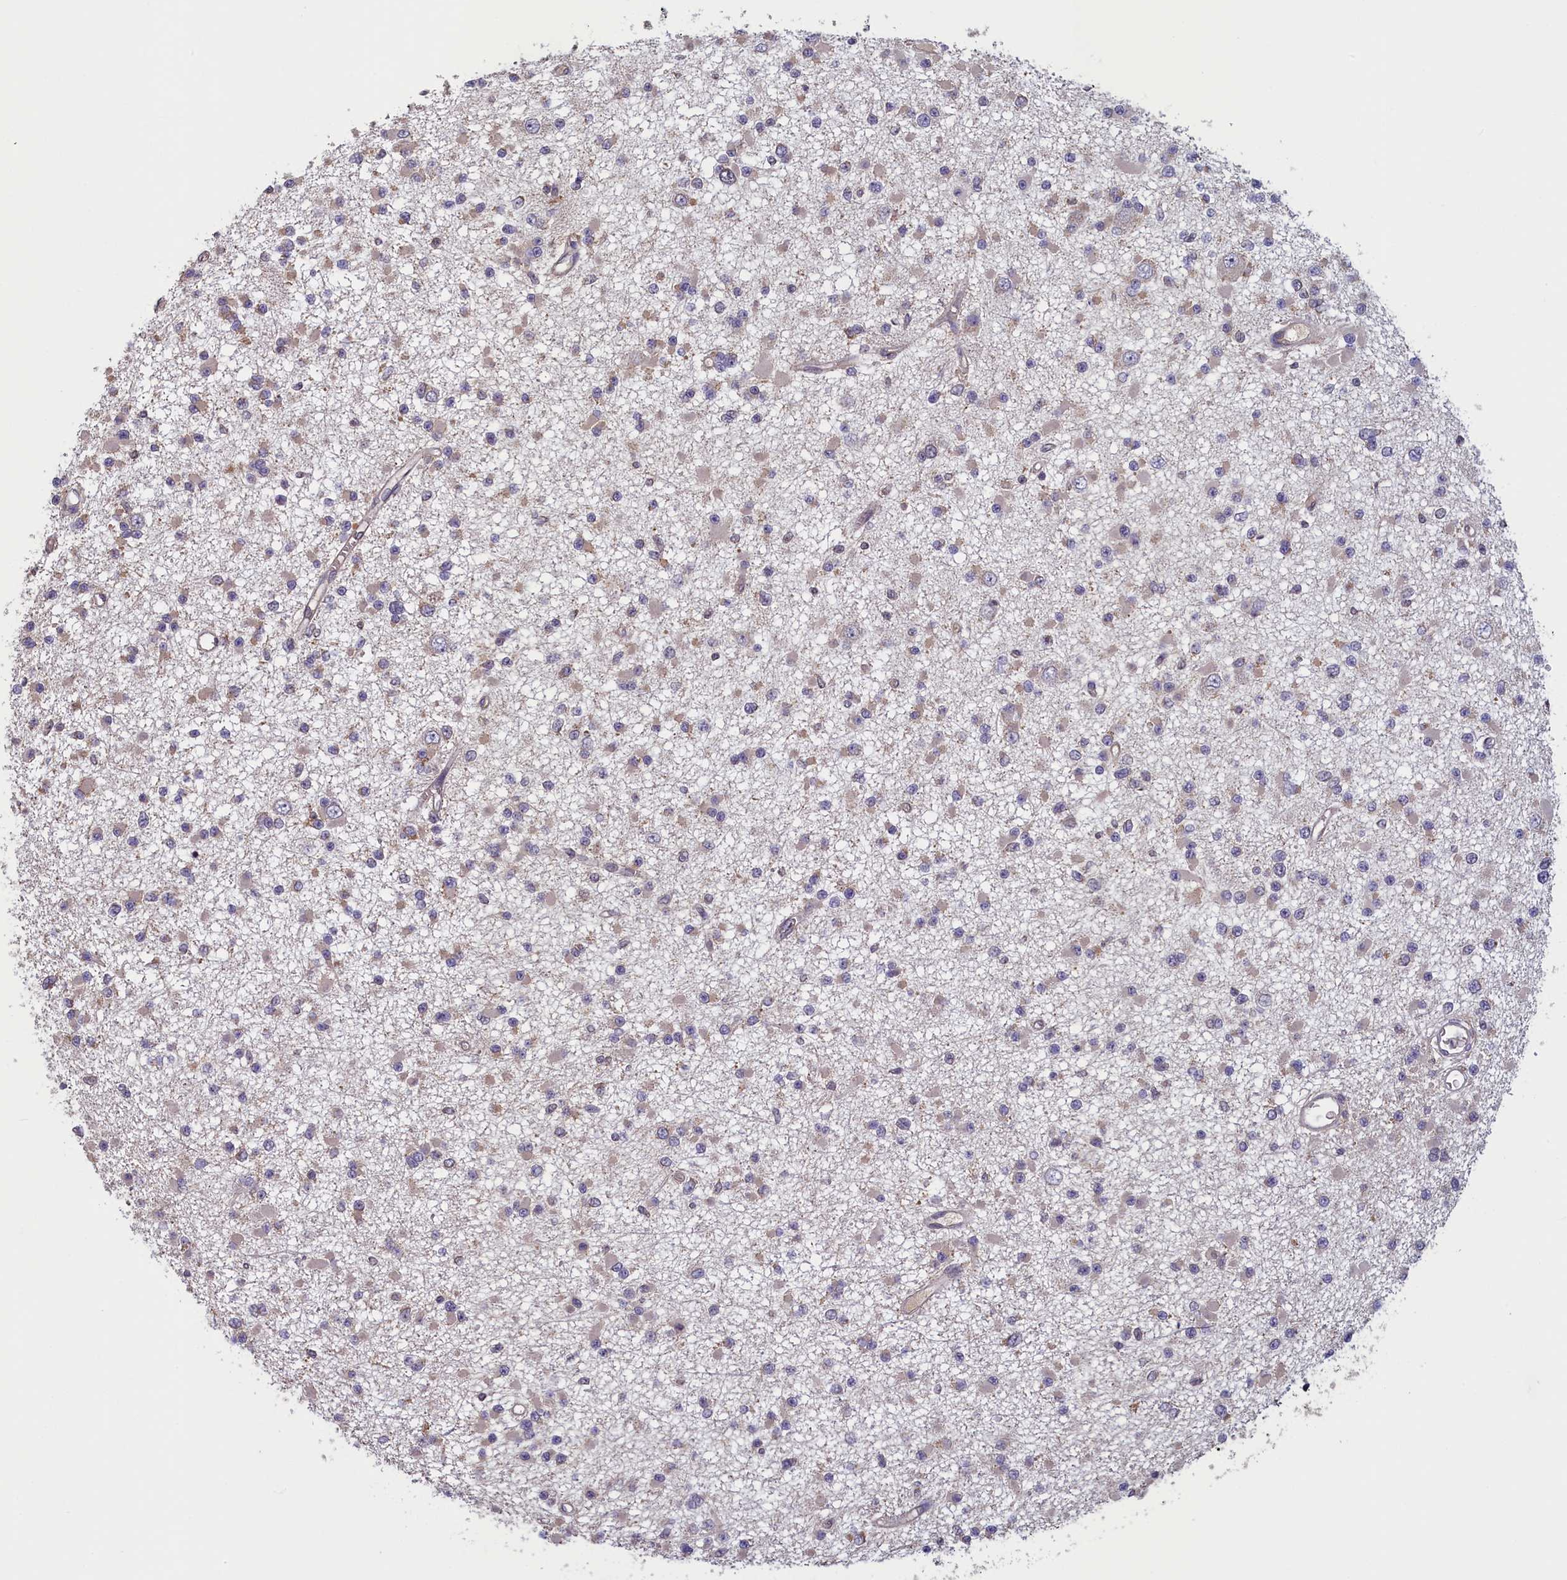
{"staining": {"intensity": "negative", "quantity": "none", "location": "none"}, "tissue": "glioma", "cell_type": "Tumor cells", "image_type": "cancer", "snomed": [{"axis": "morphology", "description": "Glioma, malignant, Low grade"}, {"axis": "topography", "description": "Brain"}], "caption": "Tumor cells show no significant protein expression in glioma.", "gene": "NUBP1", "patient": {"sex": "female", "age": 22}}